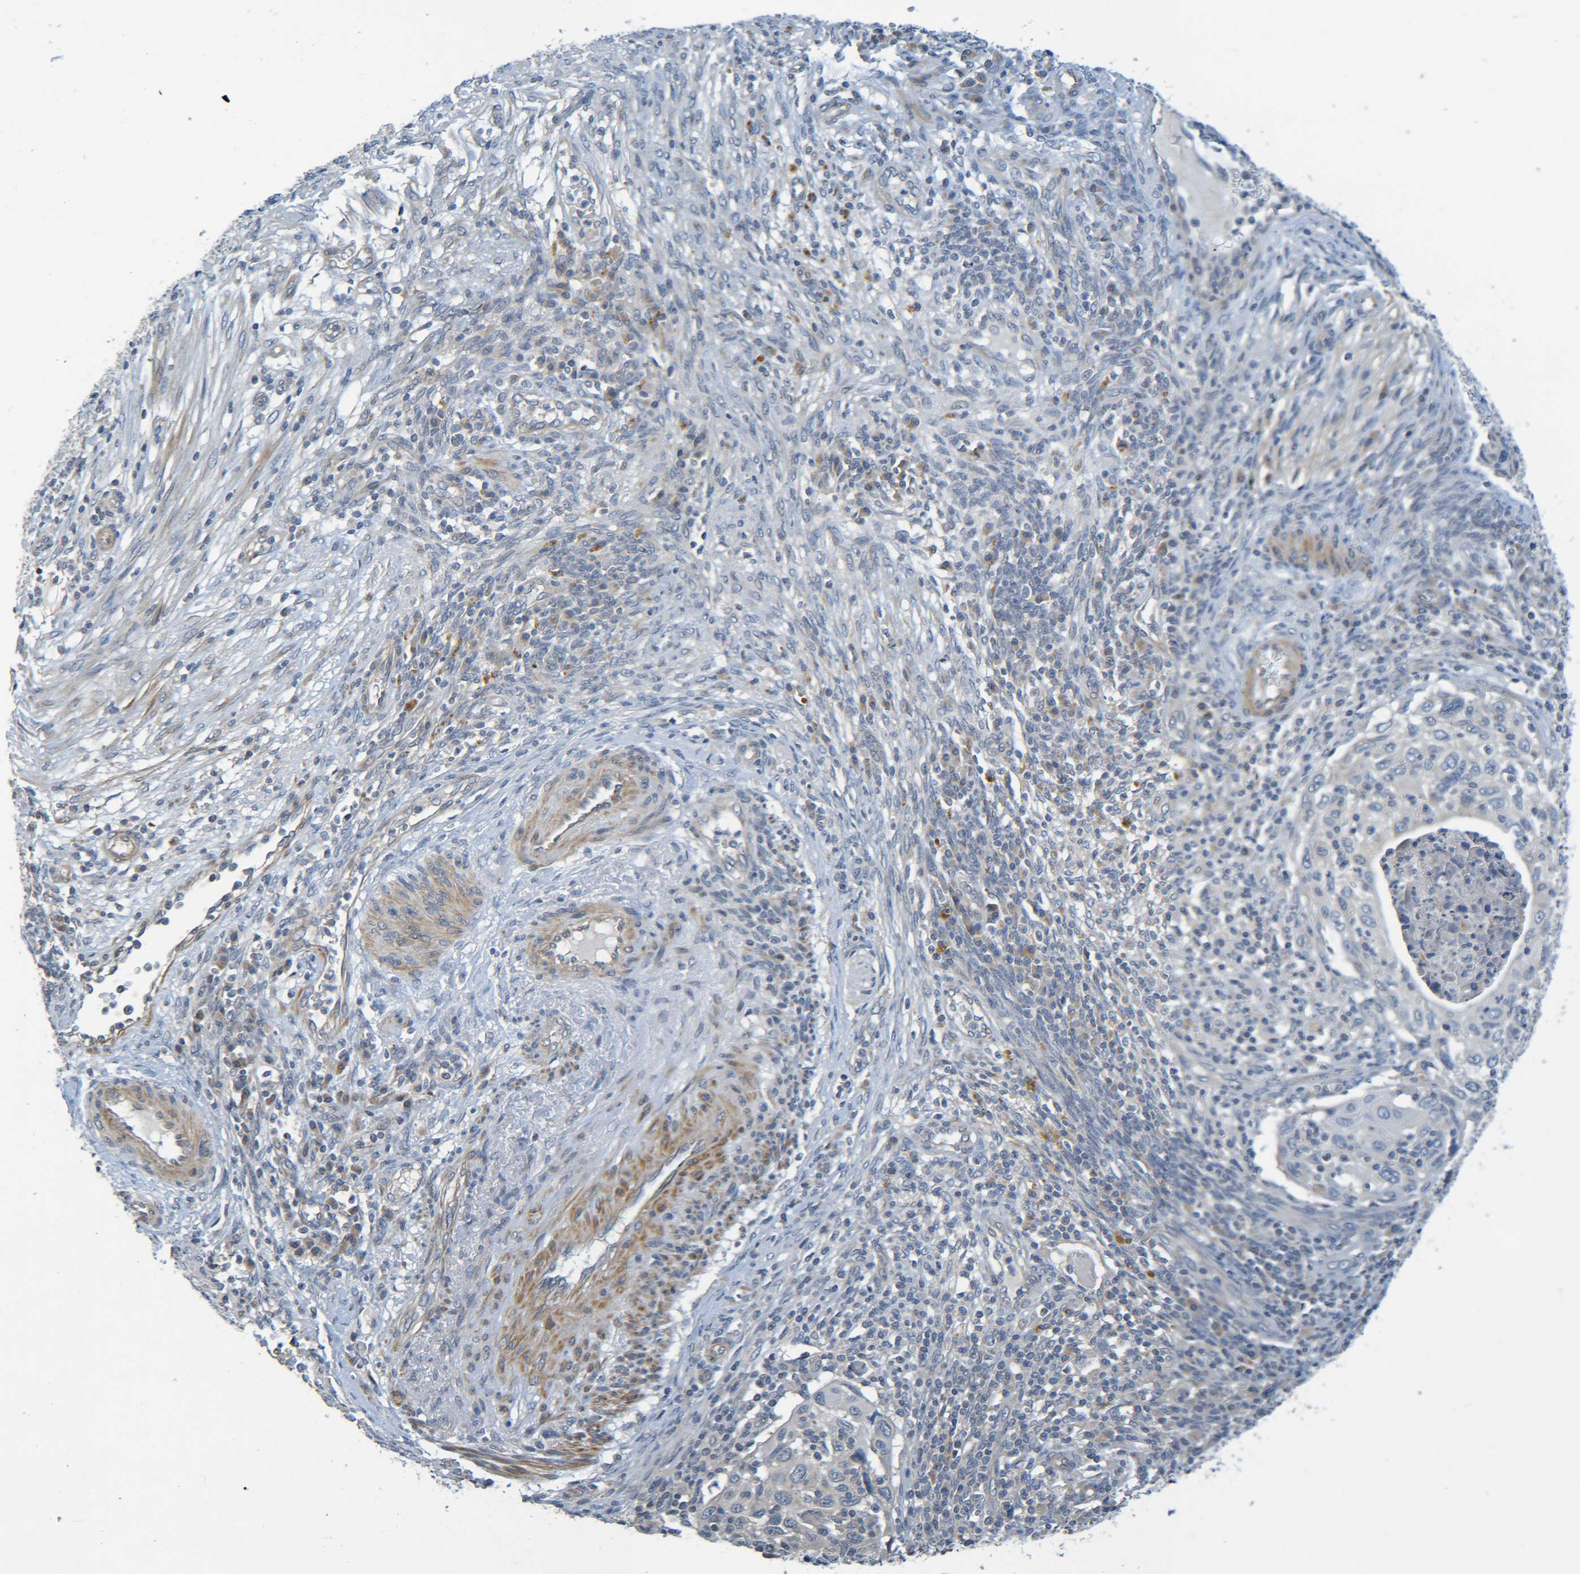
{"staining": {"intensity": "negative", "quantity": "none", "location": "none"}, "tissue": "cervical cancer", "cell_type": "Tumor cells", "image_type": "cancer", "snomed": [{"axis": "morphology", "description": "Squamous cell carcinoma, NOS"}, {"axis": "topography", "description": "Cervix"}], "caption": "DAB immunohistochemical staining of cervical squamous cell carcinoma reveals no significant positivity in tumor cells.", "gene": "CYP4F2", "patient": {"sex": "female", "age": 70}}